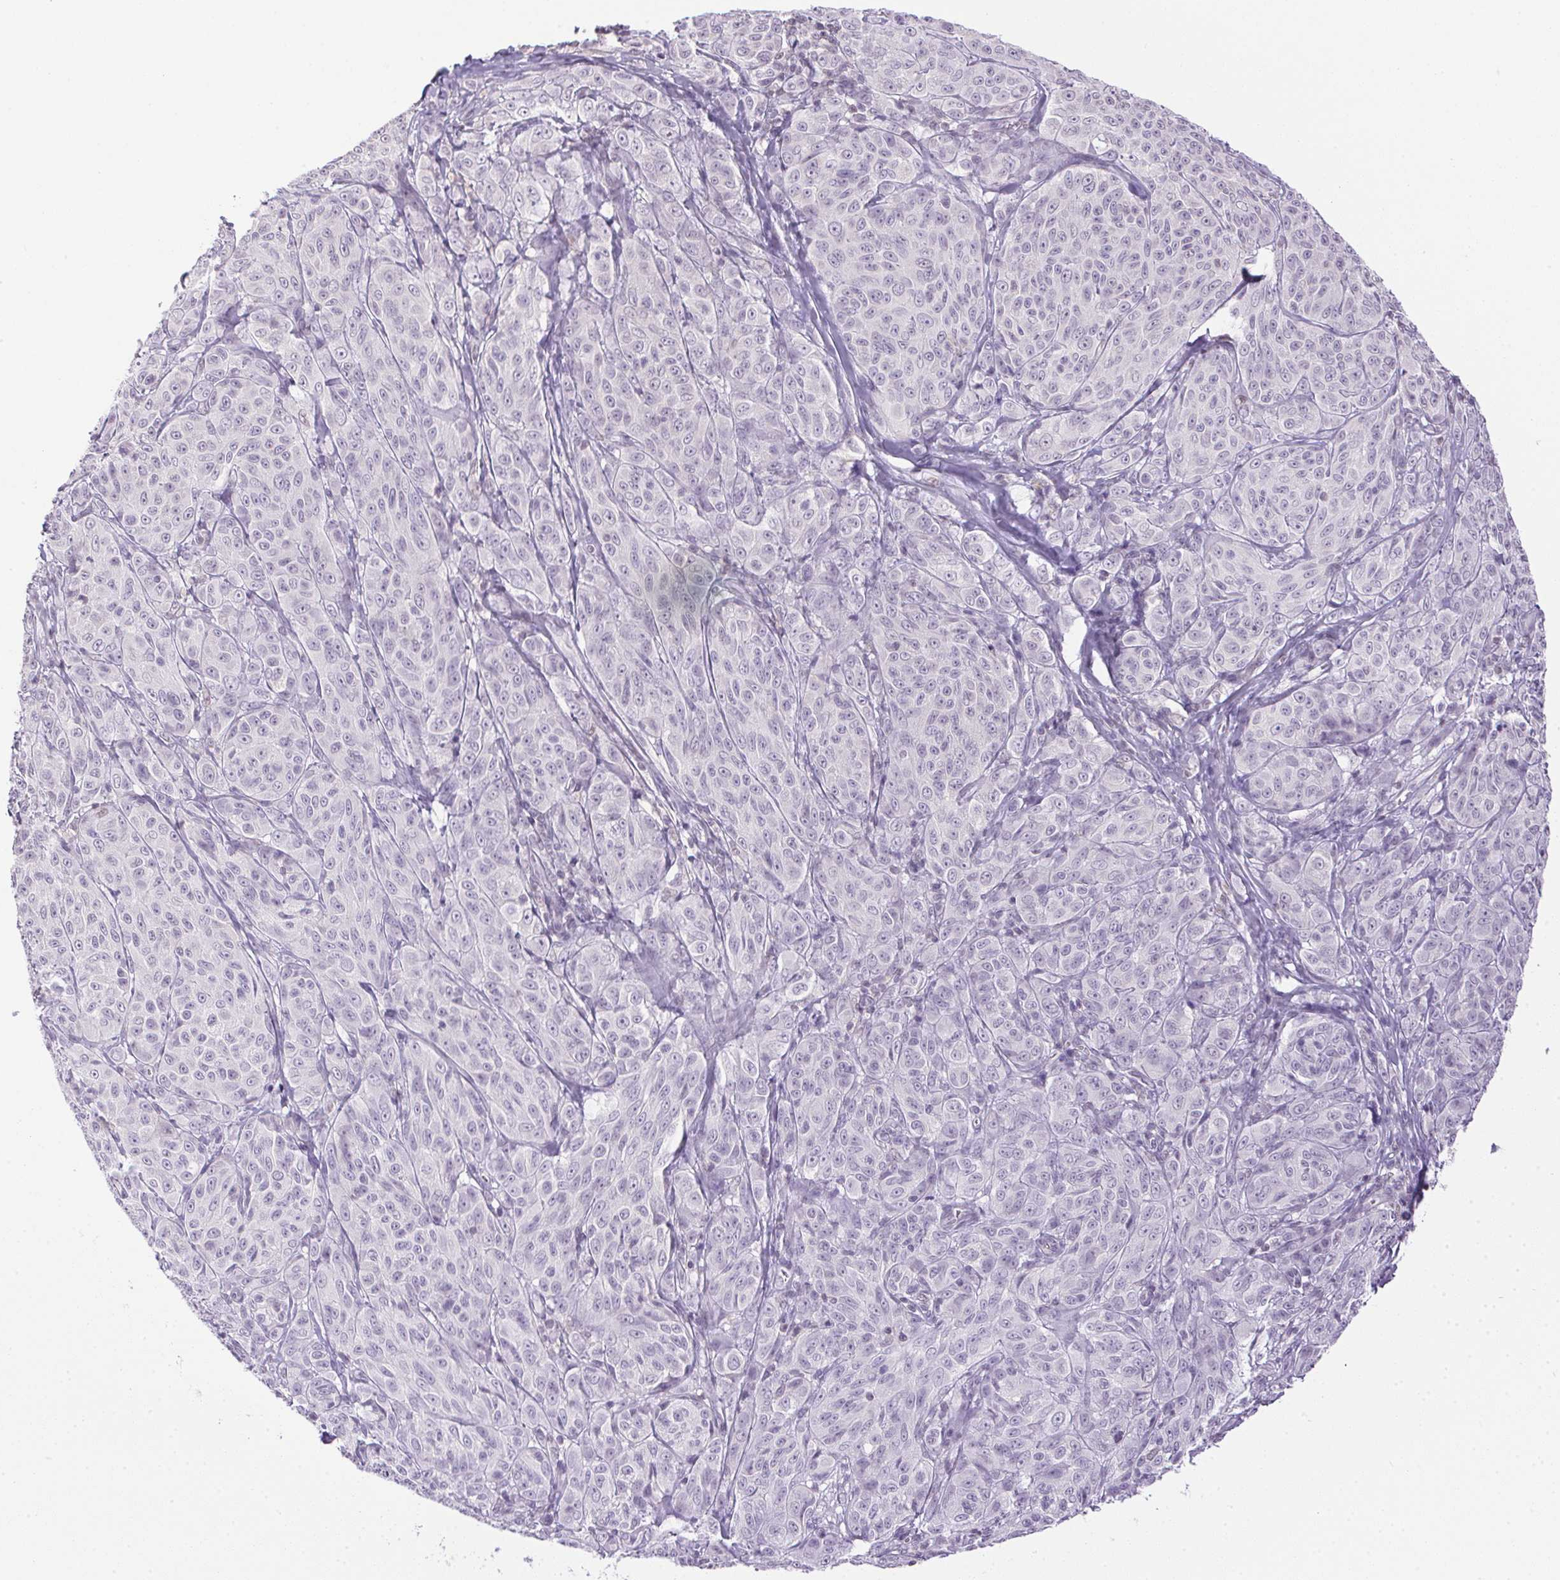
{"staining": {"intensity": "negative", "quantity": "none", "location": "none"}, "tissue": "melanoma", "cell_type": "Tumor cells", "image_type": "cancer", "snomed": [{"axis": "morphology", "description": "Malignant melanoma, NOS"}, {"axis": "topography", "description": "Skin"}], "caption": "Melanoma stained for a protein using IHC exhibits no expression tumor cells.", "gene": "PRL", "patient": {"sex": "male", "age": 89}}